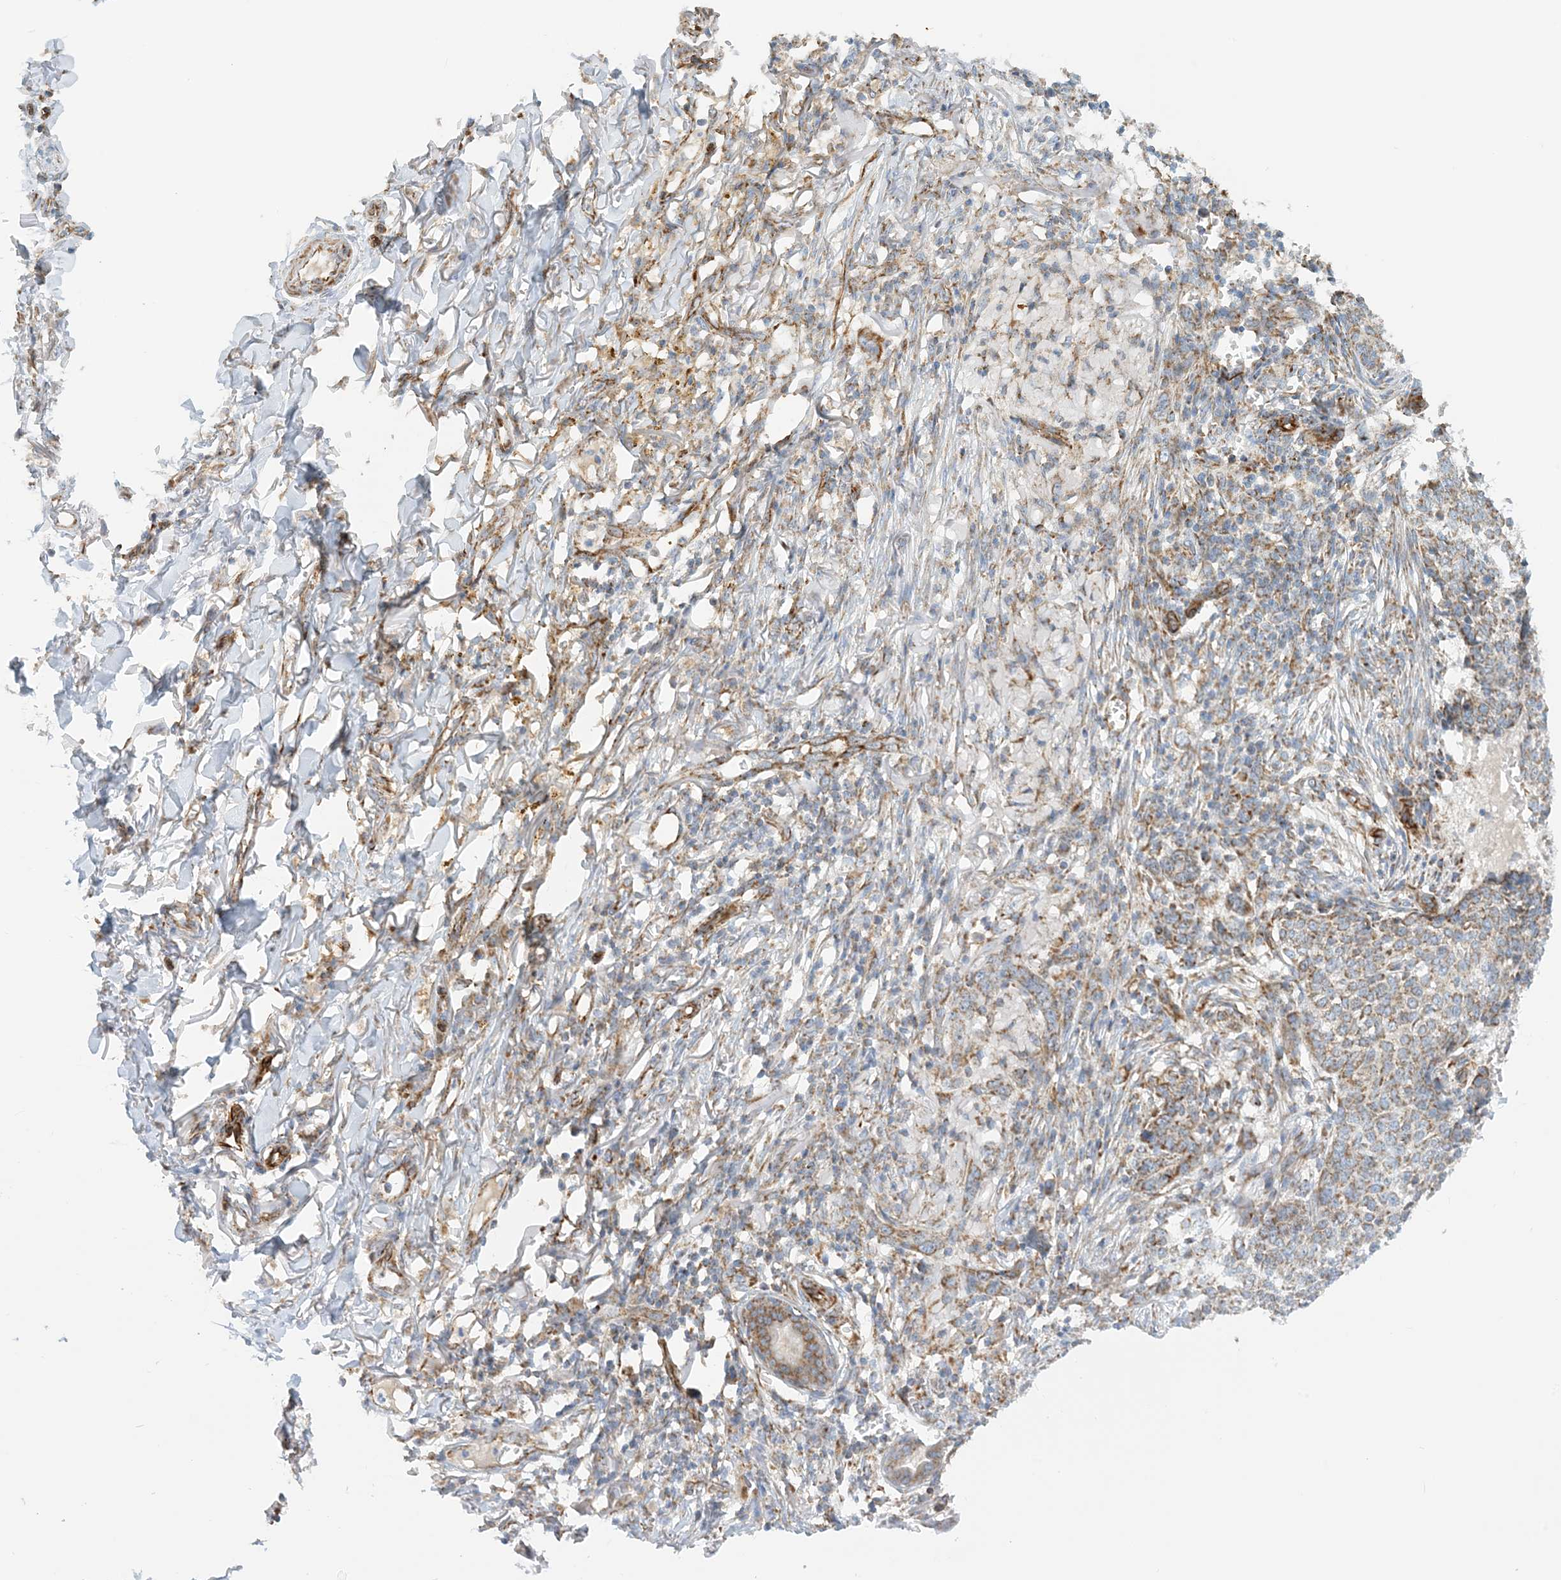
{"staining": {"intensity": "moderate", "quantity": ">75%", "location": "cytoplasmic/membranous"}, "tissue": "skin cancer", "cell_type": "Tumor cells", "image_type": "cancer", "snomed": [{"axis": "morphology", "description": "Basal cell carcinoma"}, {"axis": "topography", "description": "Skin"}], "caption": "DAB (3,3'-diaminobenzidine) immunohistochemical staining of human skin cancer (basal cell carcinoma) demonstrates moderate cytoplasmic/membranous protein expression in approximately >75% of tumor cells.", "gene": "COA3", "patient": {"sex": "male", "age": 85}}